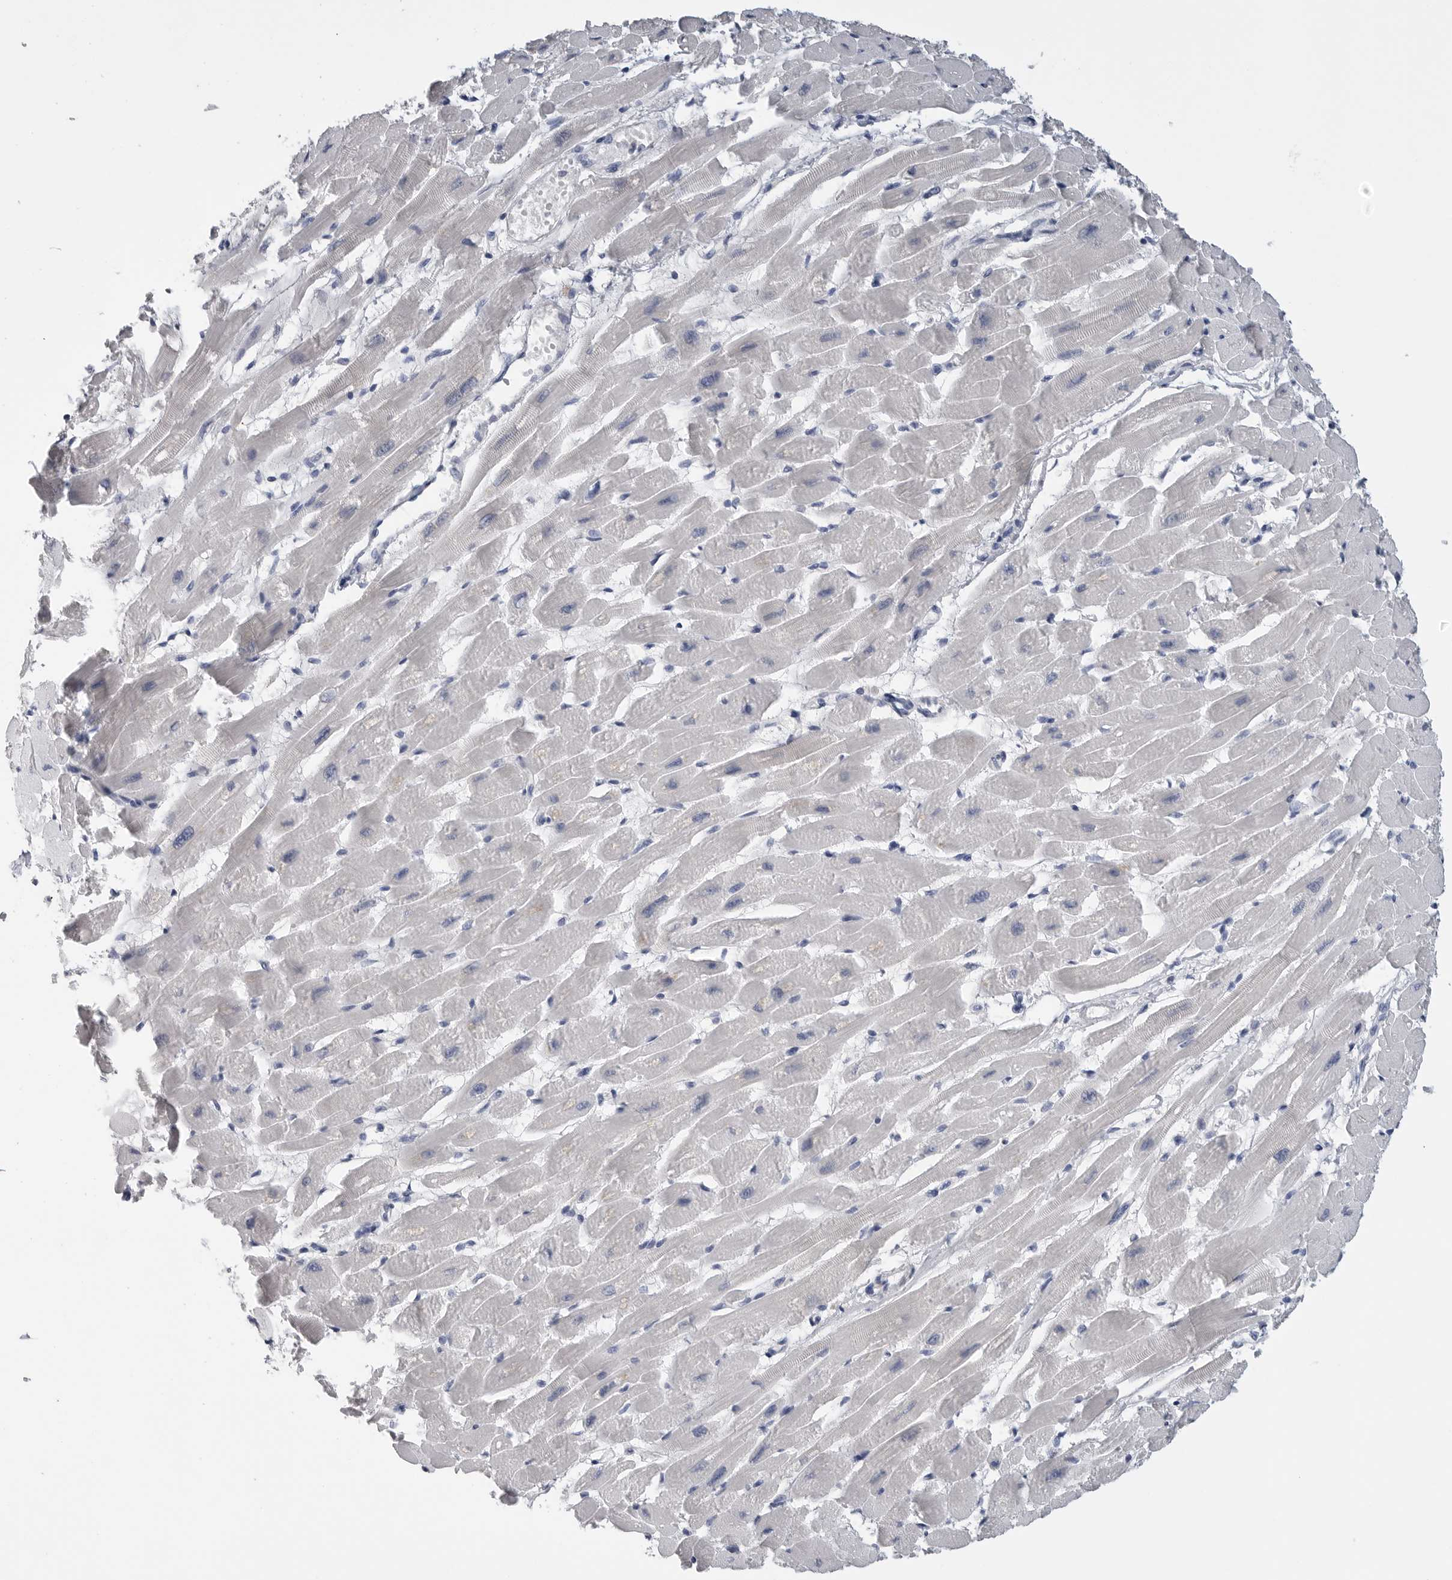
{"staining": {"intensity": "negative", "quantity": "none", "location": "none"}, "tissue": "heart muscle", "cell_type": "Cardiomyocytes", "image_type": "normal", "snomed": [{"axis": "morphology", "description": "Normal tissue, NOS"}, {"axis": "topography", "description": "Heart"}], "caption": "Cardiomyocytes are negative for protein expression in unremarkable human heart muscle. (Immunohistochemistry (ihc), brightfield microscopy, high magnification).", "gene": "FABP6", "patient": {"sex": "female", "age": 54}}